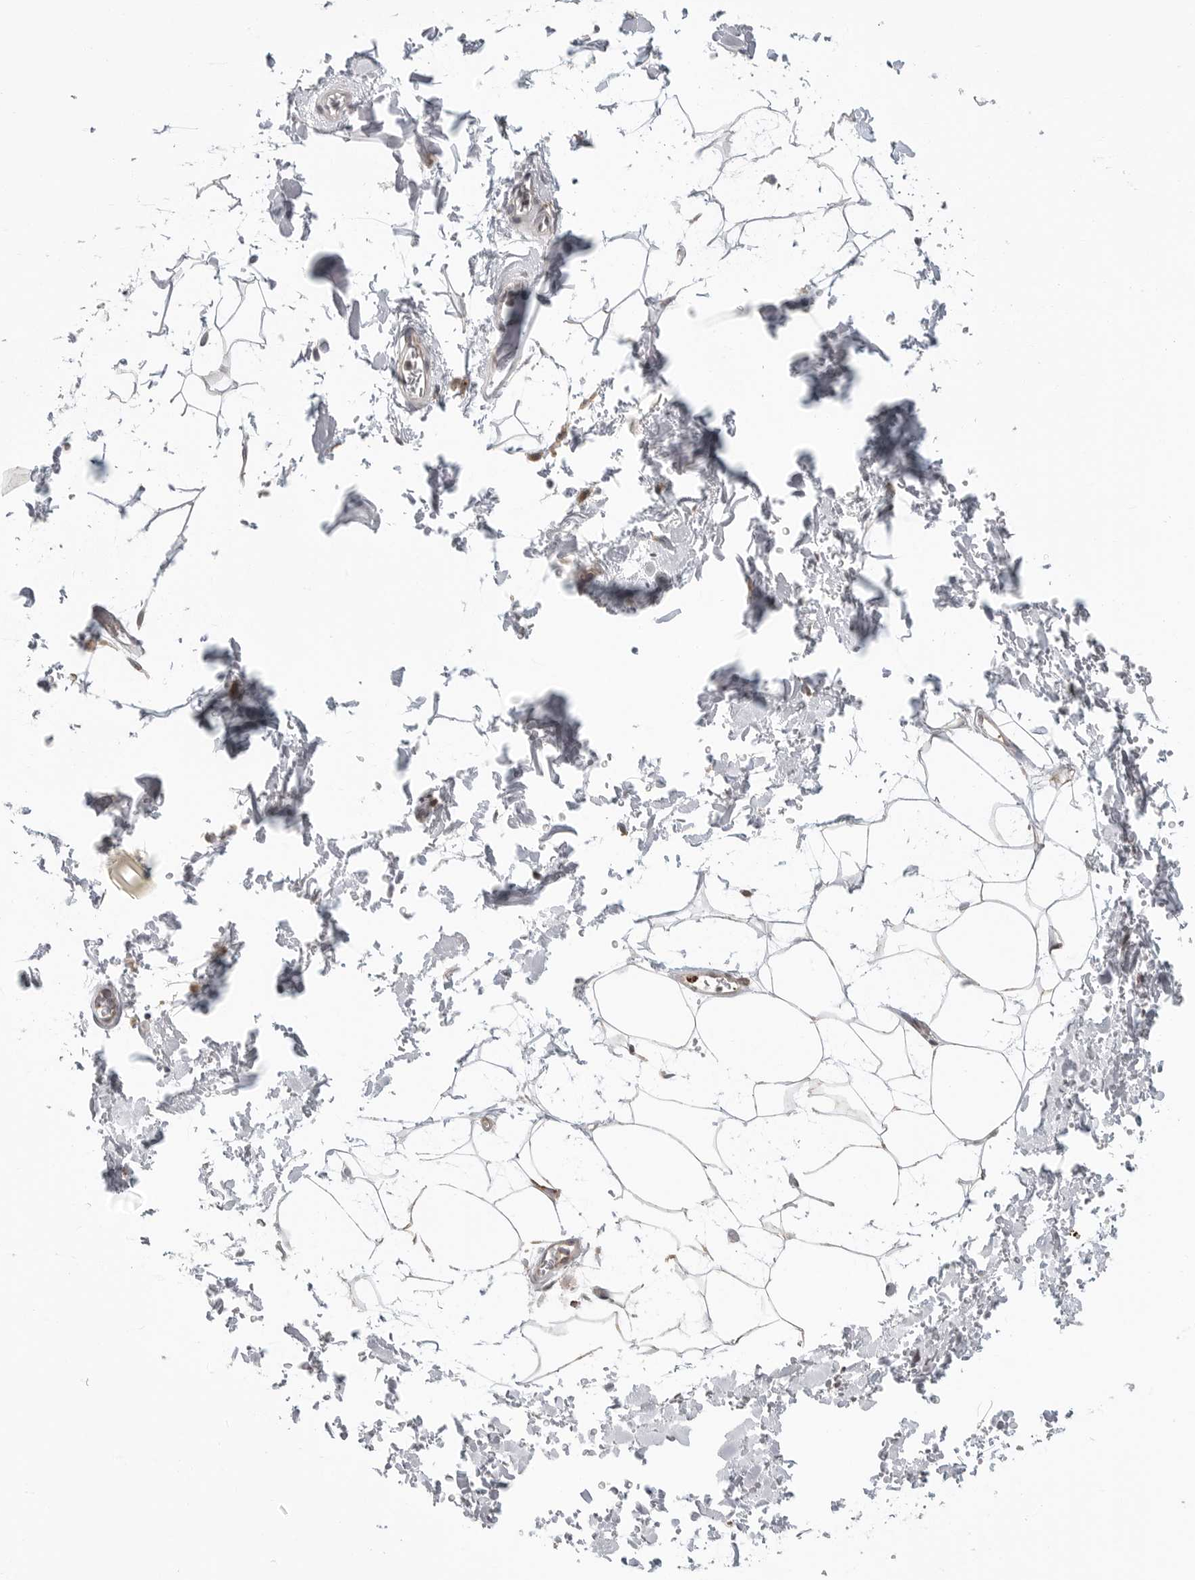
{"staining": {"intensity": "negative", "quantity": "none", "location": "none"}, "tissue": "adipose tissue", "cell_type": "Adipocytes", "image_type": "normal", "snomed": [{"axis": "morphology", "description": "Normal tissue, NOS"}, {"axis": "topography", "description": "Soft tissue"}], "caption": "DAB (3,3'-diaminobenzidine) immunohistochemical staining of benign adipose tissue shows no significant expression in adipocytes.", "gene": "KALRN", "patient": {"sex": "male", "age": 72}}